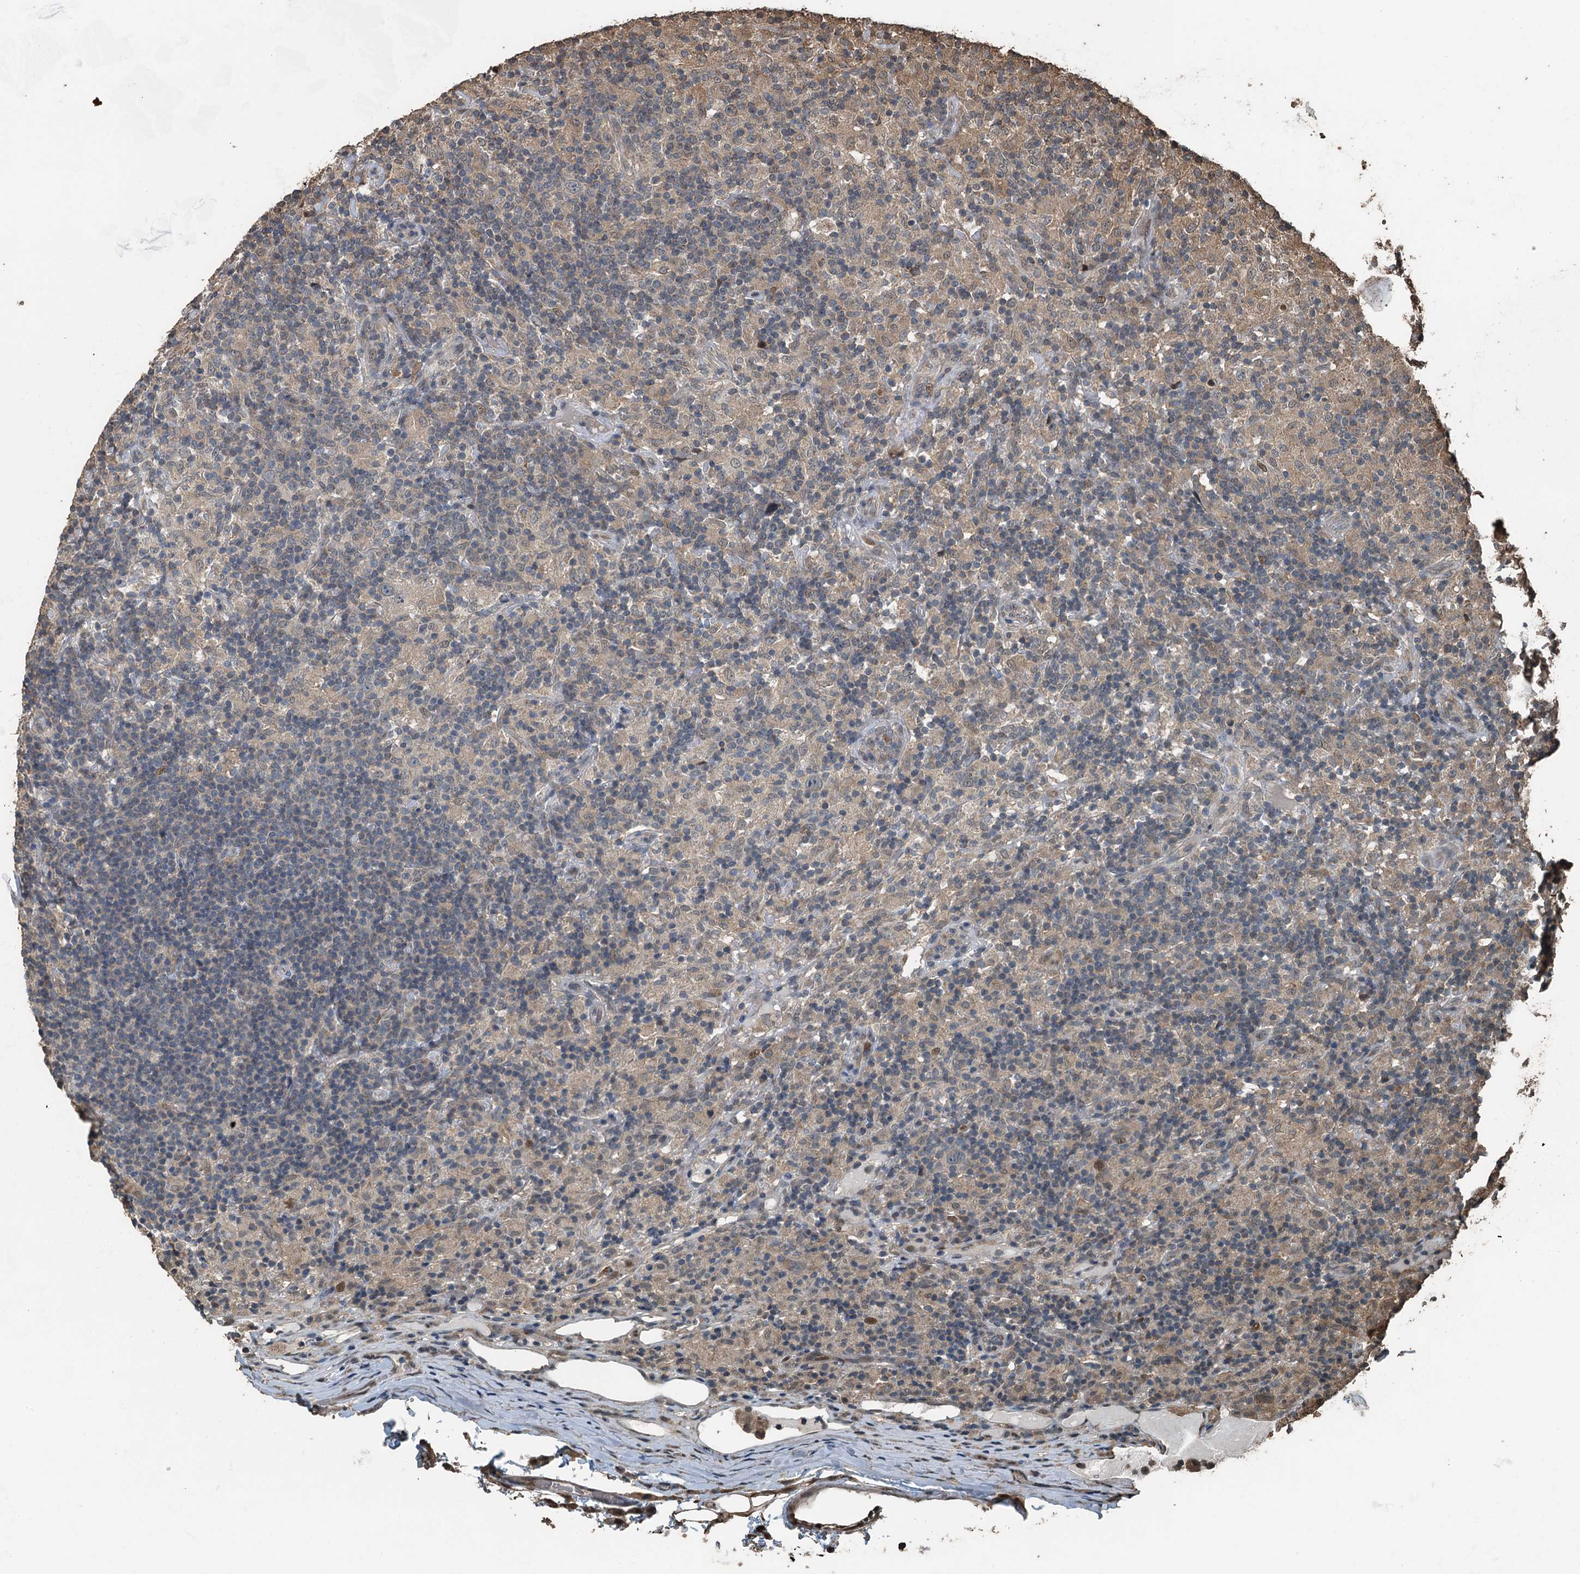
{"staining": {"intensity": "negative", "quantity": "none", "location": "none"}, "tissue": "lymphoma", "cell_type": "Tumor cells", "image_type": "cancer", "snomed": [{"axis": "morphology", "description": "Hodgkin's disease, NOS"}, {"axis": "topography", "description": "Lymph node"}], "caption": "Hodgkin's disease was stained to show a protein in brown. There is no significant expression in tumor cells.", "gene": "PIGN", "patient": {"sex": "male", "age": 70}}